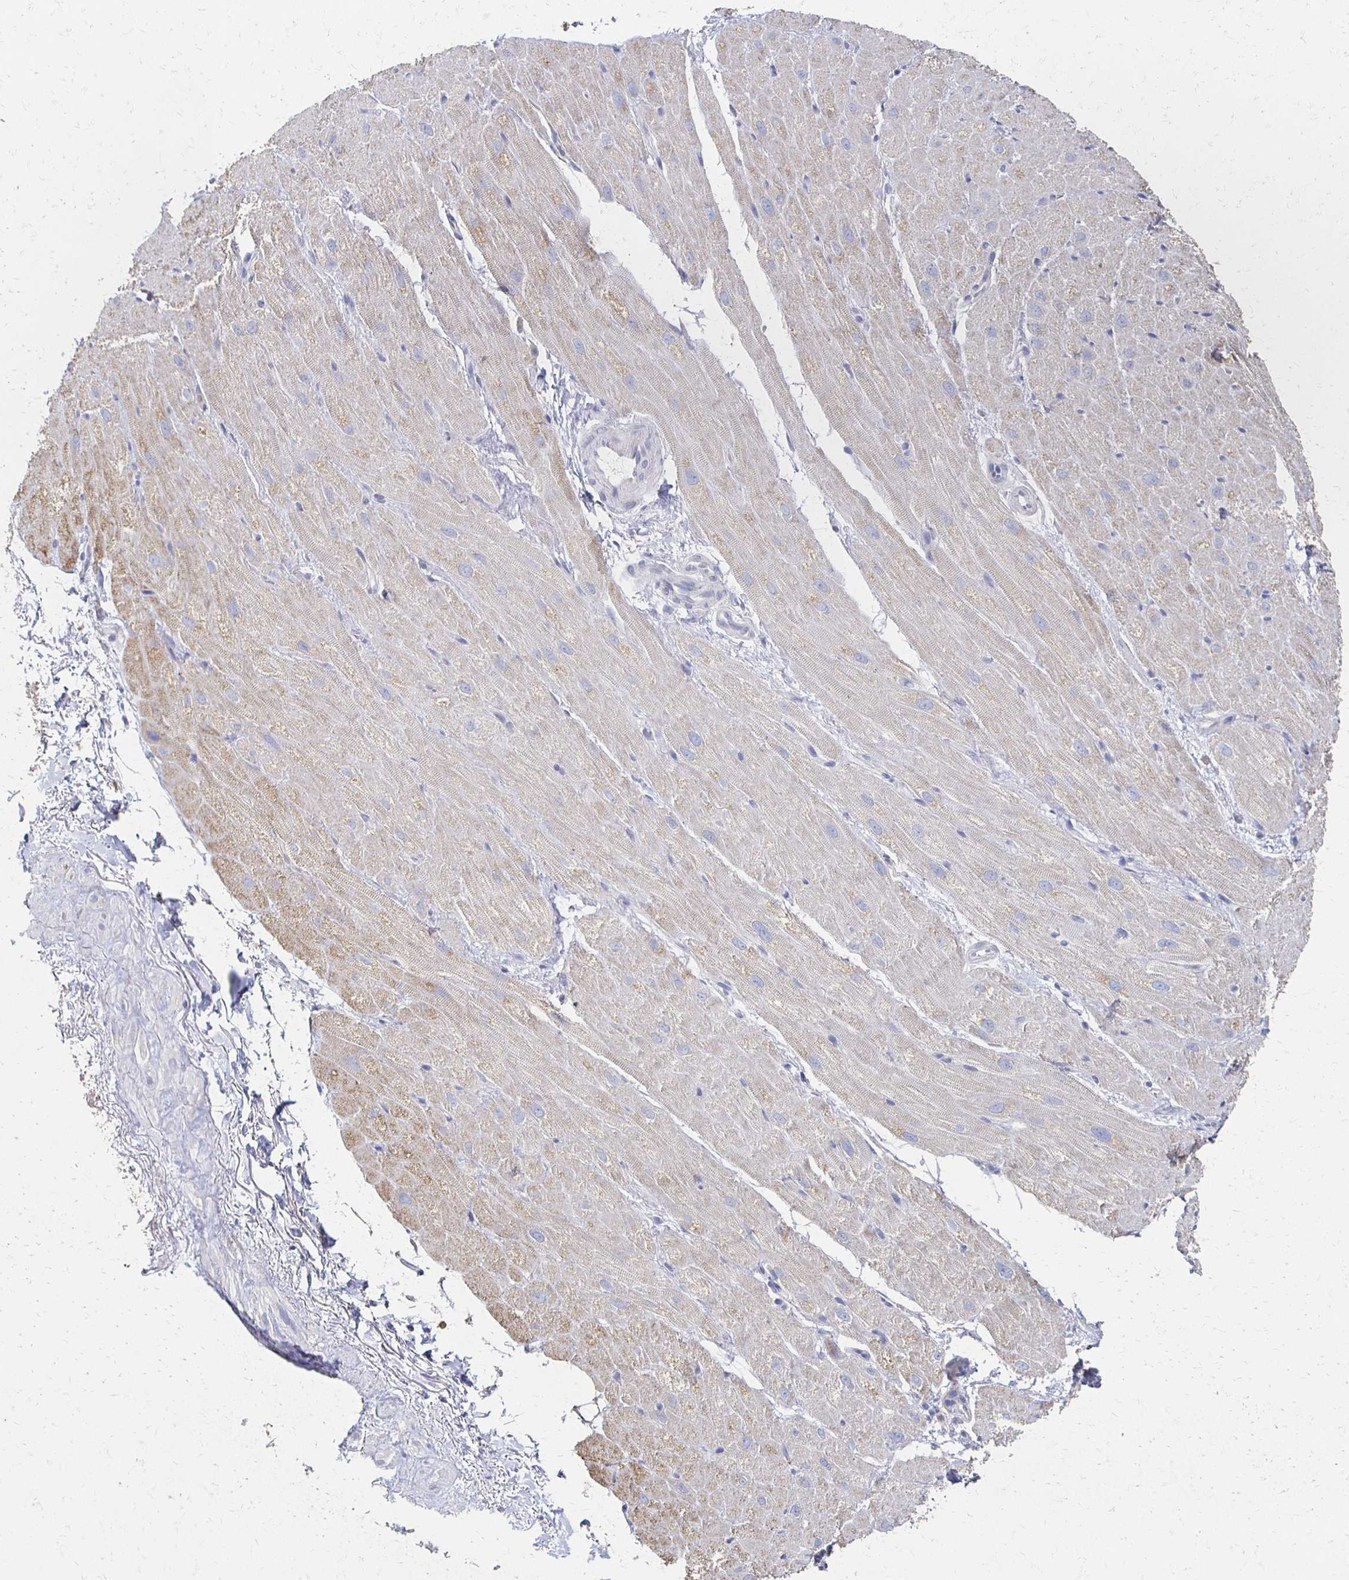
{"staining": {"intensity": "weak", "quantity": "25%-75%", "location": "cytoplasmic/membranous"}, "tissue": "heart muscle", "cell_type": "Cardiomyocytes", "image_type": "normal", "snomed": [{"axis": "morphology", "description": "Normal tissue, NOS"}, {"axis": "topography", "description": "Heart"}], "caption": "Protein staining of benign heart muscle shows weak cytoplasmic/membranous staining in about 25%-75% of cardiomyocytes. (DAB = brown stain, brightfield microscopy at high magnification).", "gene": "CX3CR1", "patient": {"sex": "male", "age": 62}}